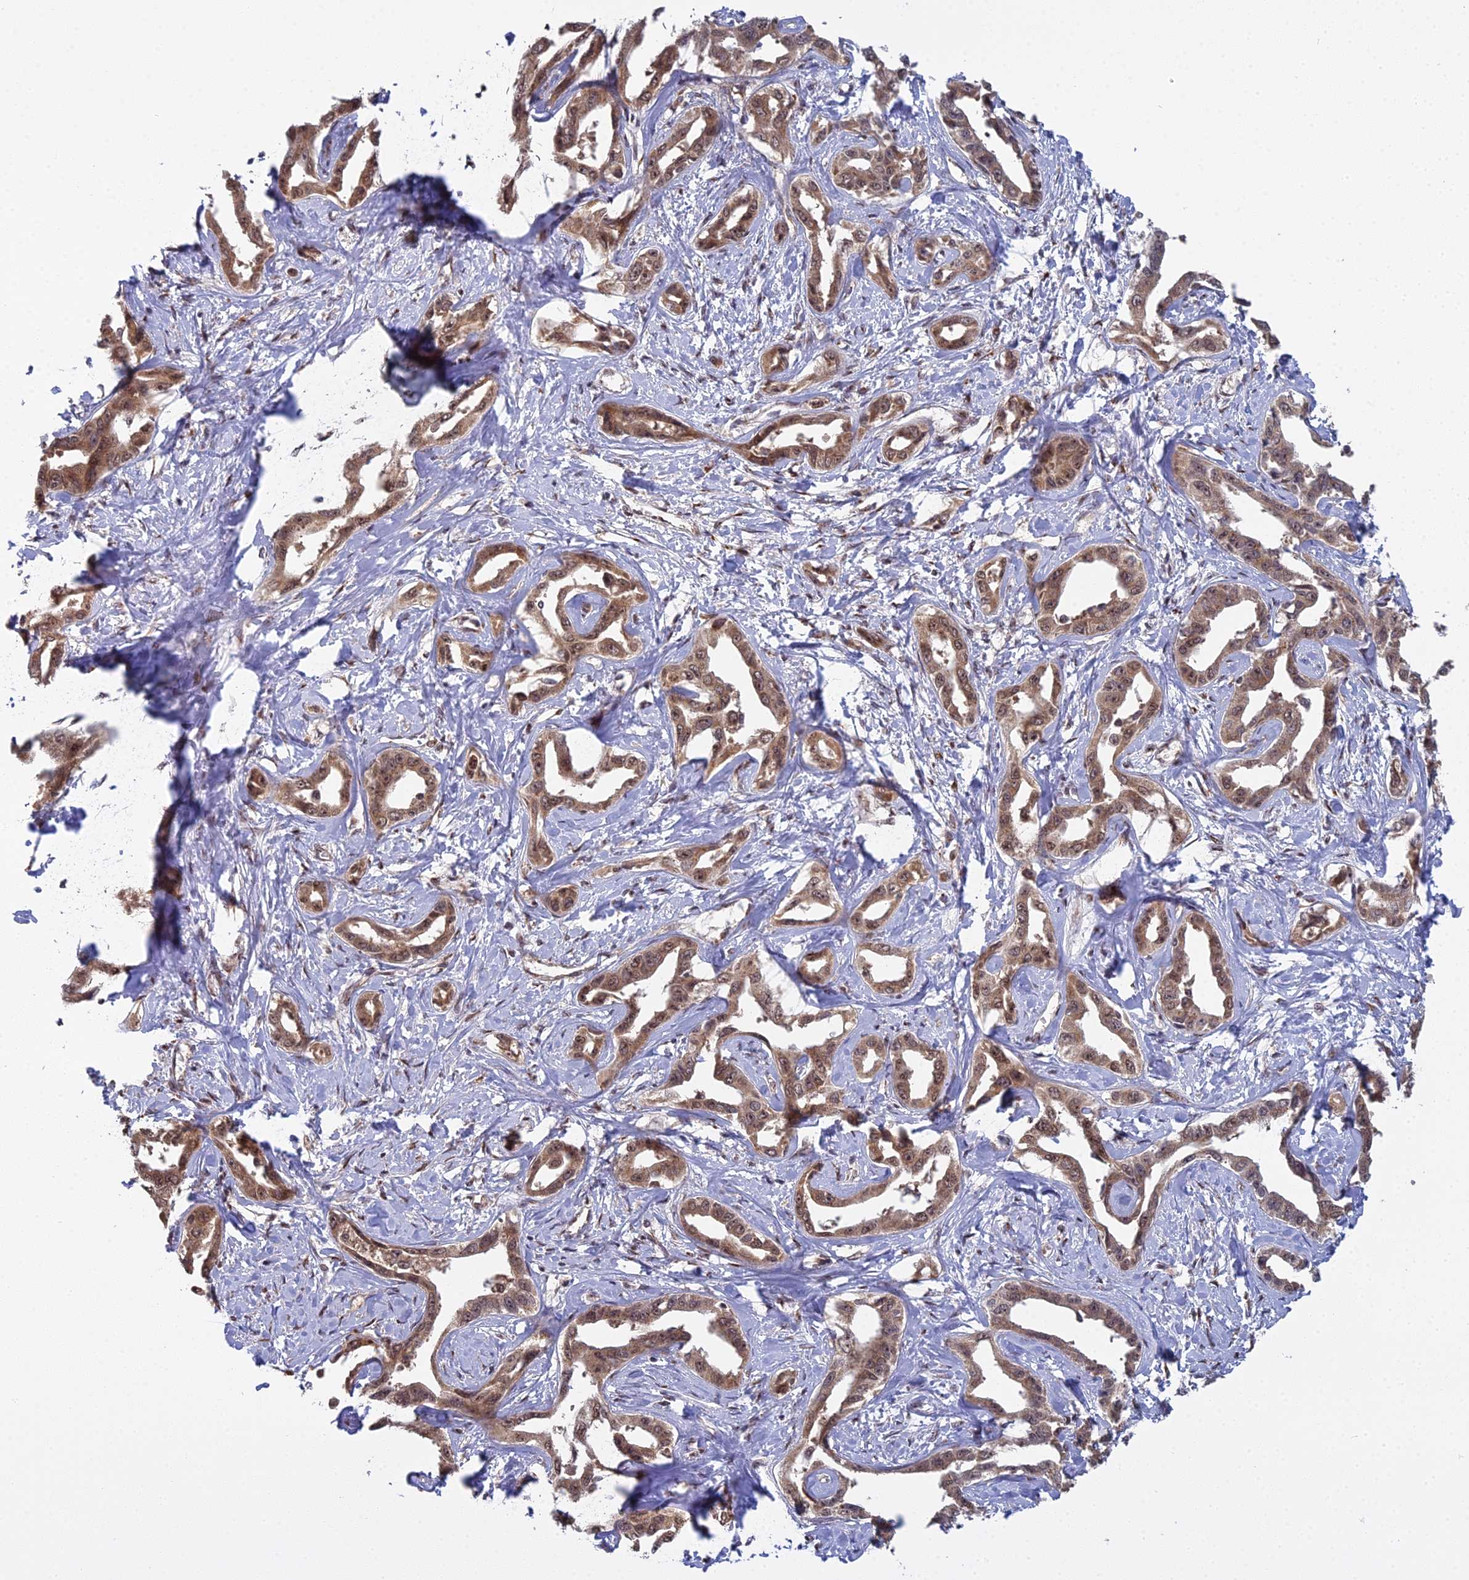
{"staining": {"intensity": "moderate", "quantity": ">75%", "location": "cytoplasmic/membranous,nuclear"}, "tissue": "liver cancer", "cell_type": "Tumor cells", "image_type": "cancer", "snomed": [{"axis": "morphology", "description": "Cholangiocarcinoma"}, {"axis": "topography", "description": "Liver"}], "caption": "This is an image of immunohistochemistry (IHC) staining of cholangiocarcinoma (liver), which shows moderate expression in the cytoplasmic/membranous and nuclear of tumor cells.", "gene": "MEOX1", "patient": {"sex": "male", "age": 59}}